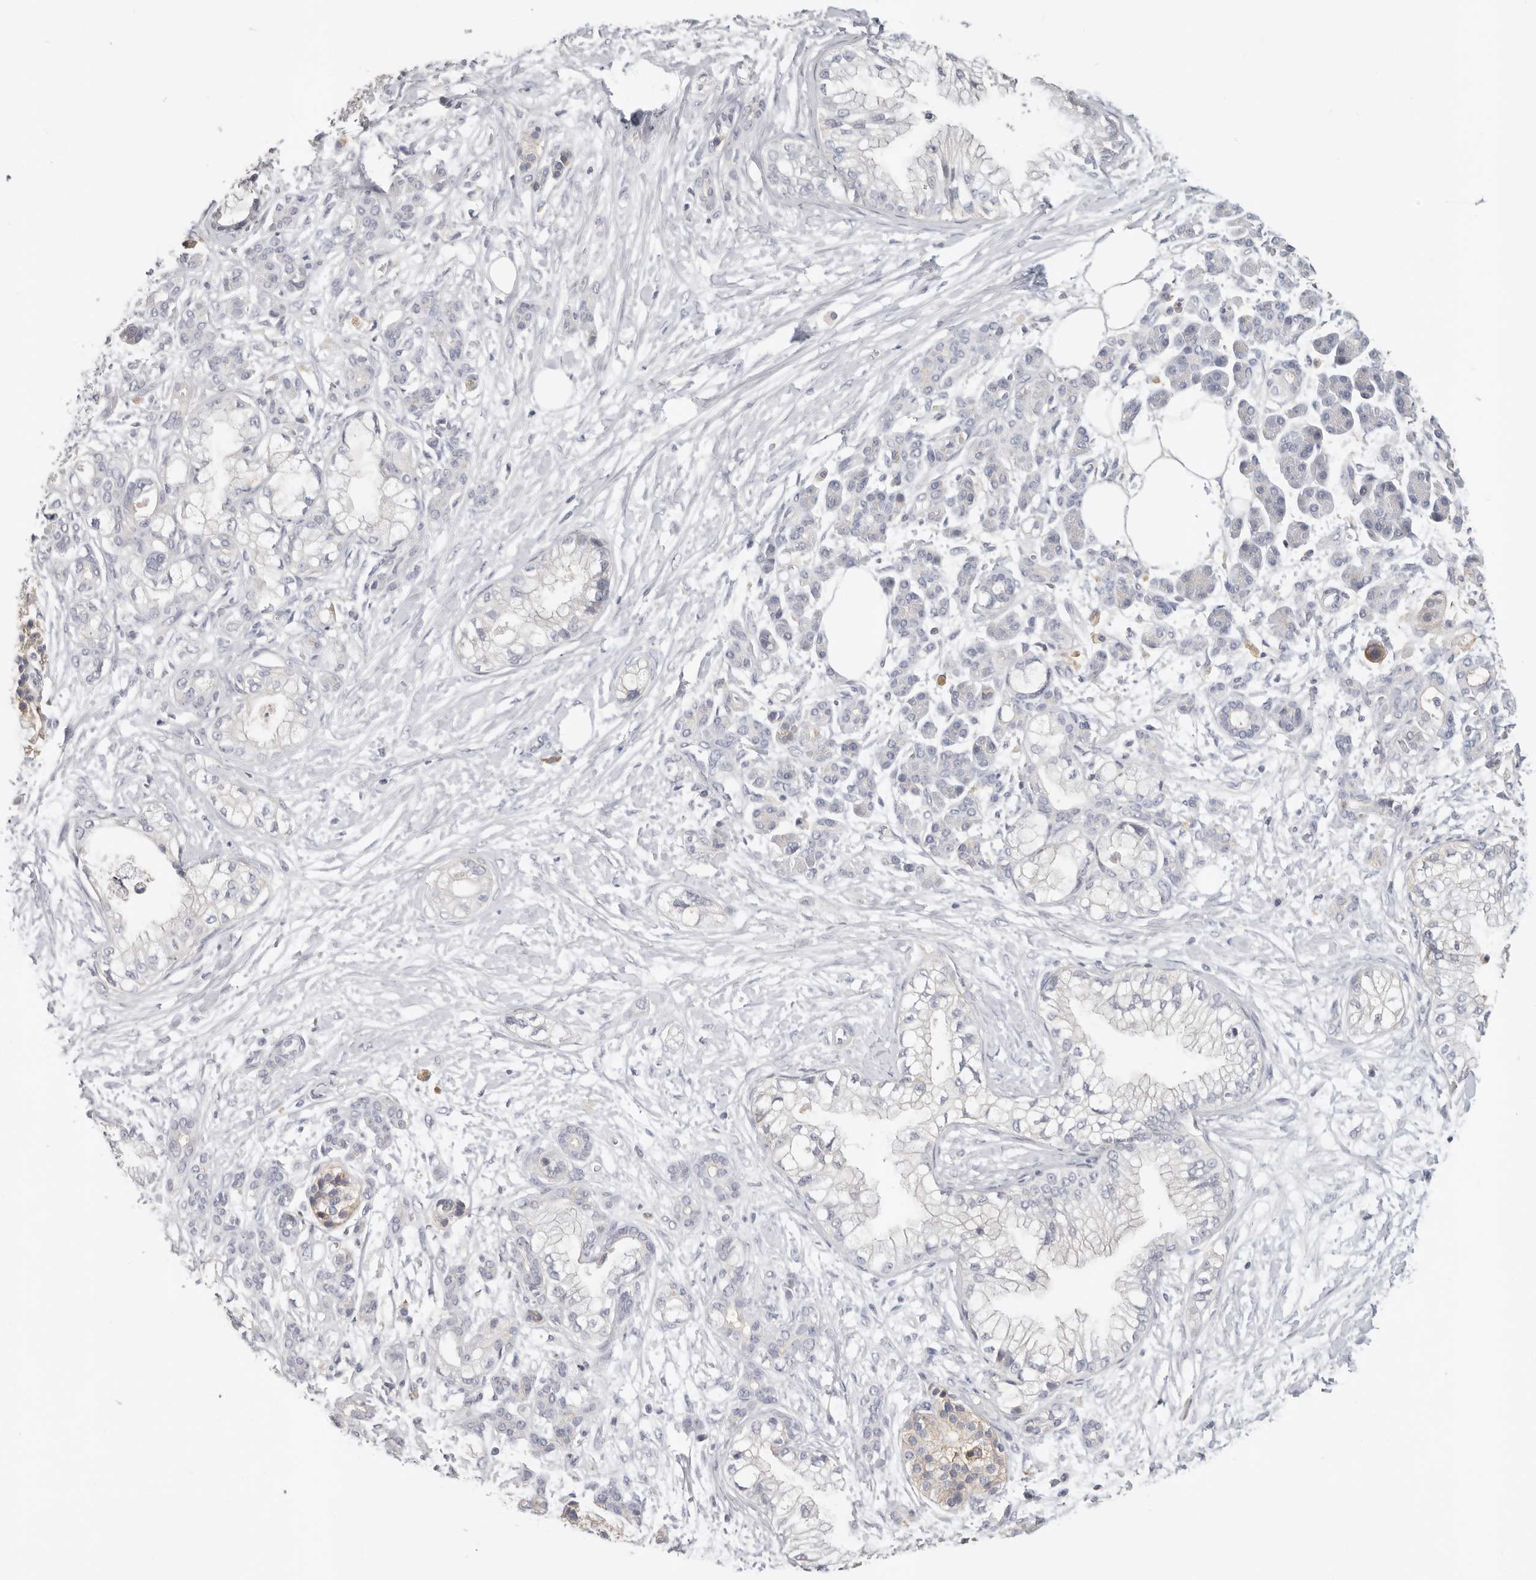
{"staining": {"intensity": "negative", "quantity": "none", "location": "none"}, "tissue": "pancreatic cancer", "cell_type": "Tumor cells", "image_type": "cancer", "snomed": [{"axis": "morphology", "description": "Adenocarcinoma, NOS"}, {"axis": "topography", "description": "Pancreas"}], "caption": "Immunohistochemical staining of human pancreatic adenocarcinoma demonstrates no significant expression in tumor cells.", "gene": "WDTC1", "patient": {"sex": "male", "age": 68}}